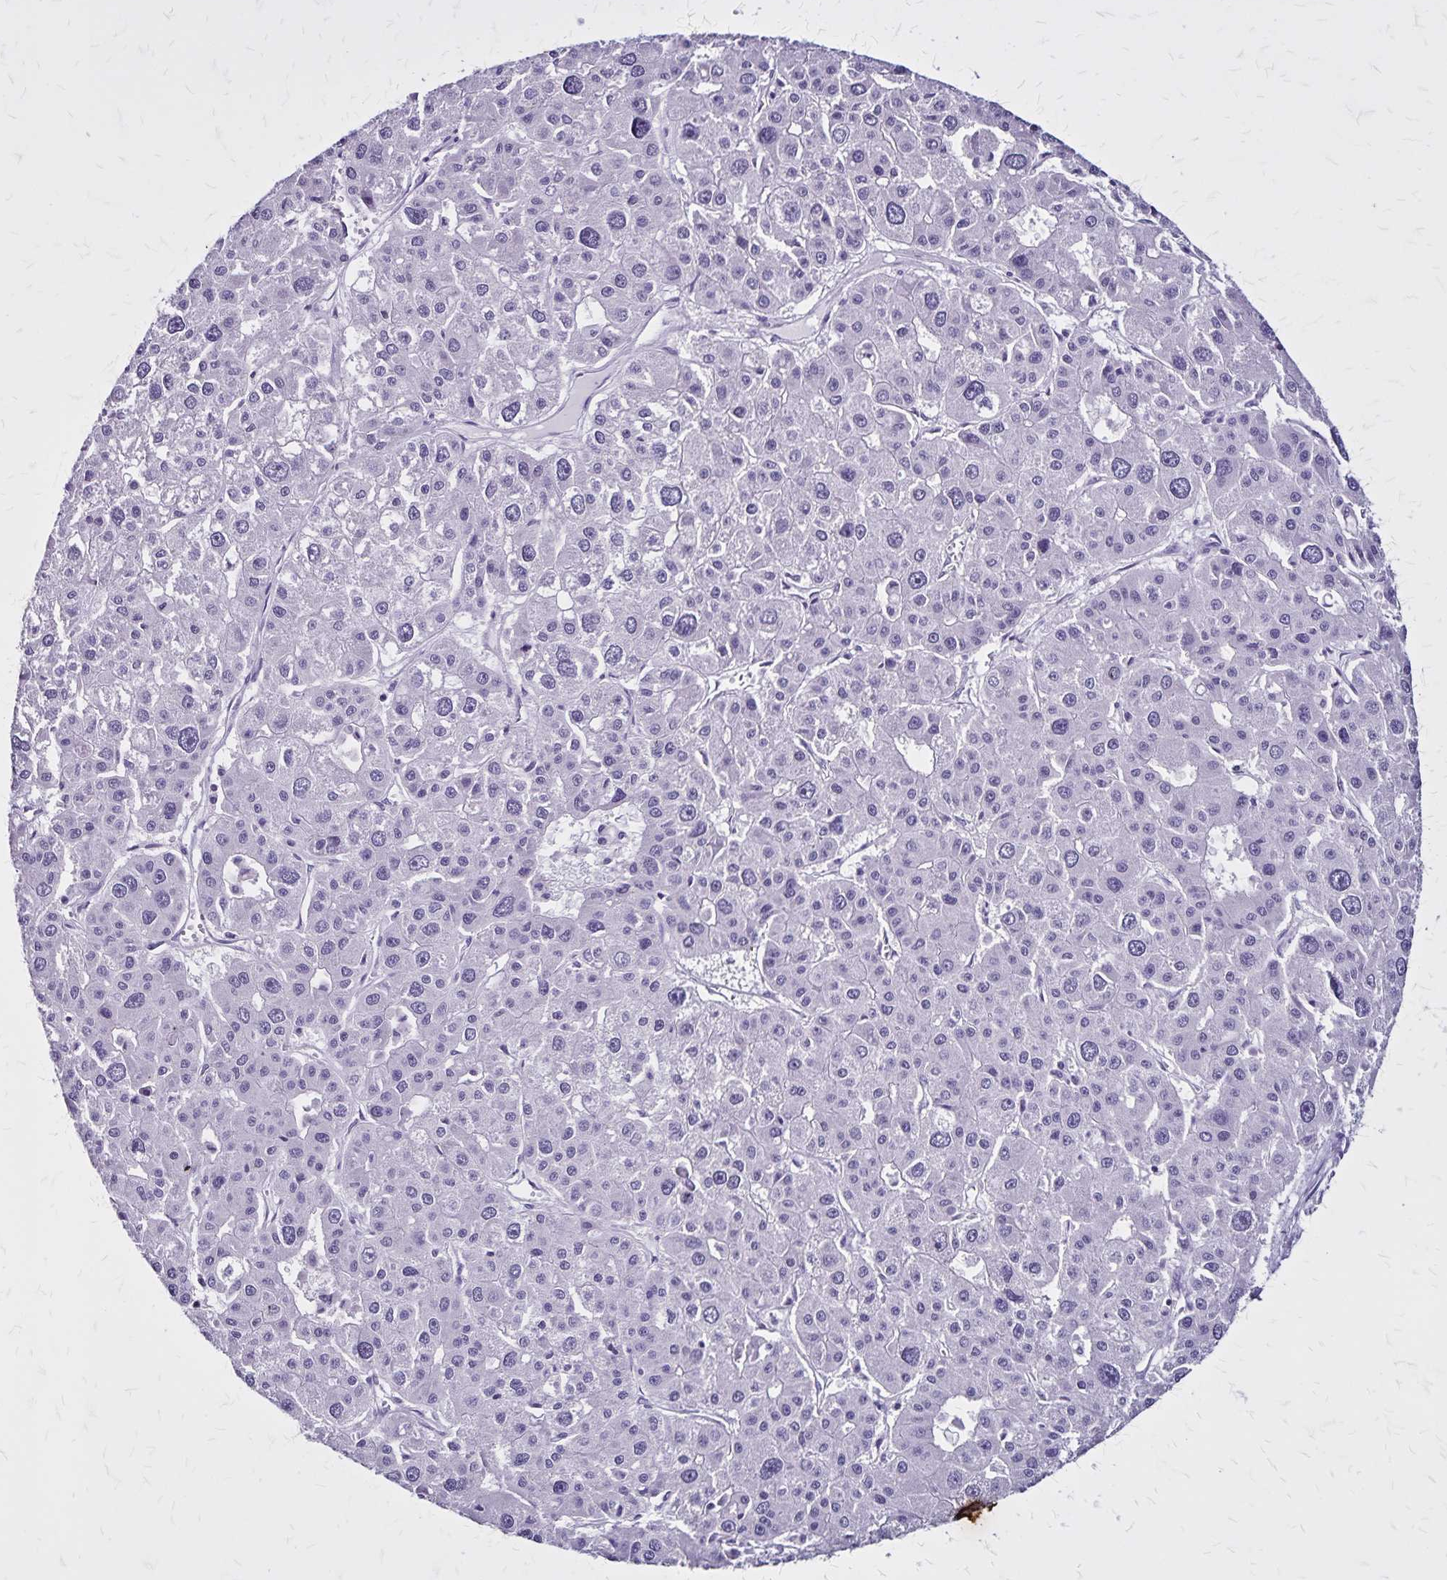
{"staining": {"intensity": "negative", "quantity": "none", "location": "none"}, "tissue": "liver cancer", "cell_type": "Tumor cells", "image_type": "cancer", "snomed": [{"axis": "morphology", "description": "Carcinoma, Hepatocellular, NOS"}, {"axis": "topography", "description": "Liver"}], "caption": "IHC micrograph of liver cancer (hepatocellular carcinoma) stained for a protein (brown), which shows no expression in tumor cells.", "gene": "KRT2", "patient": {"sex": "male", "age": 73}}